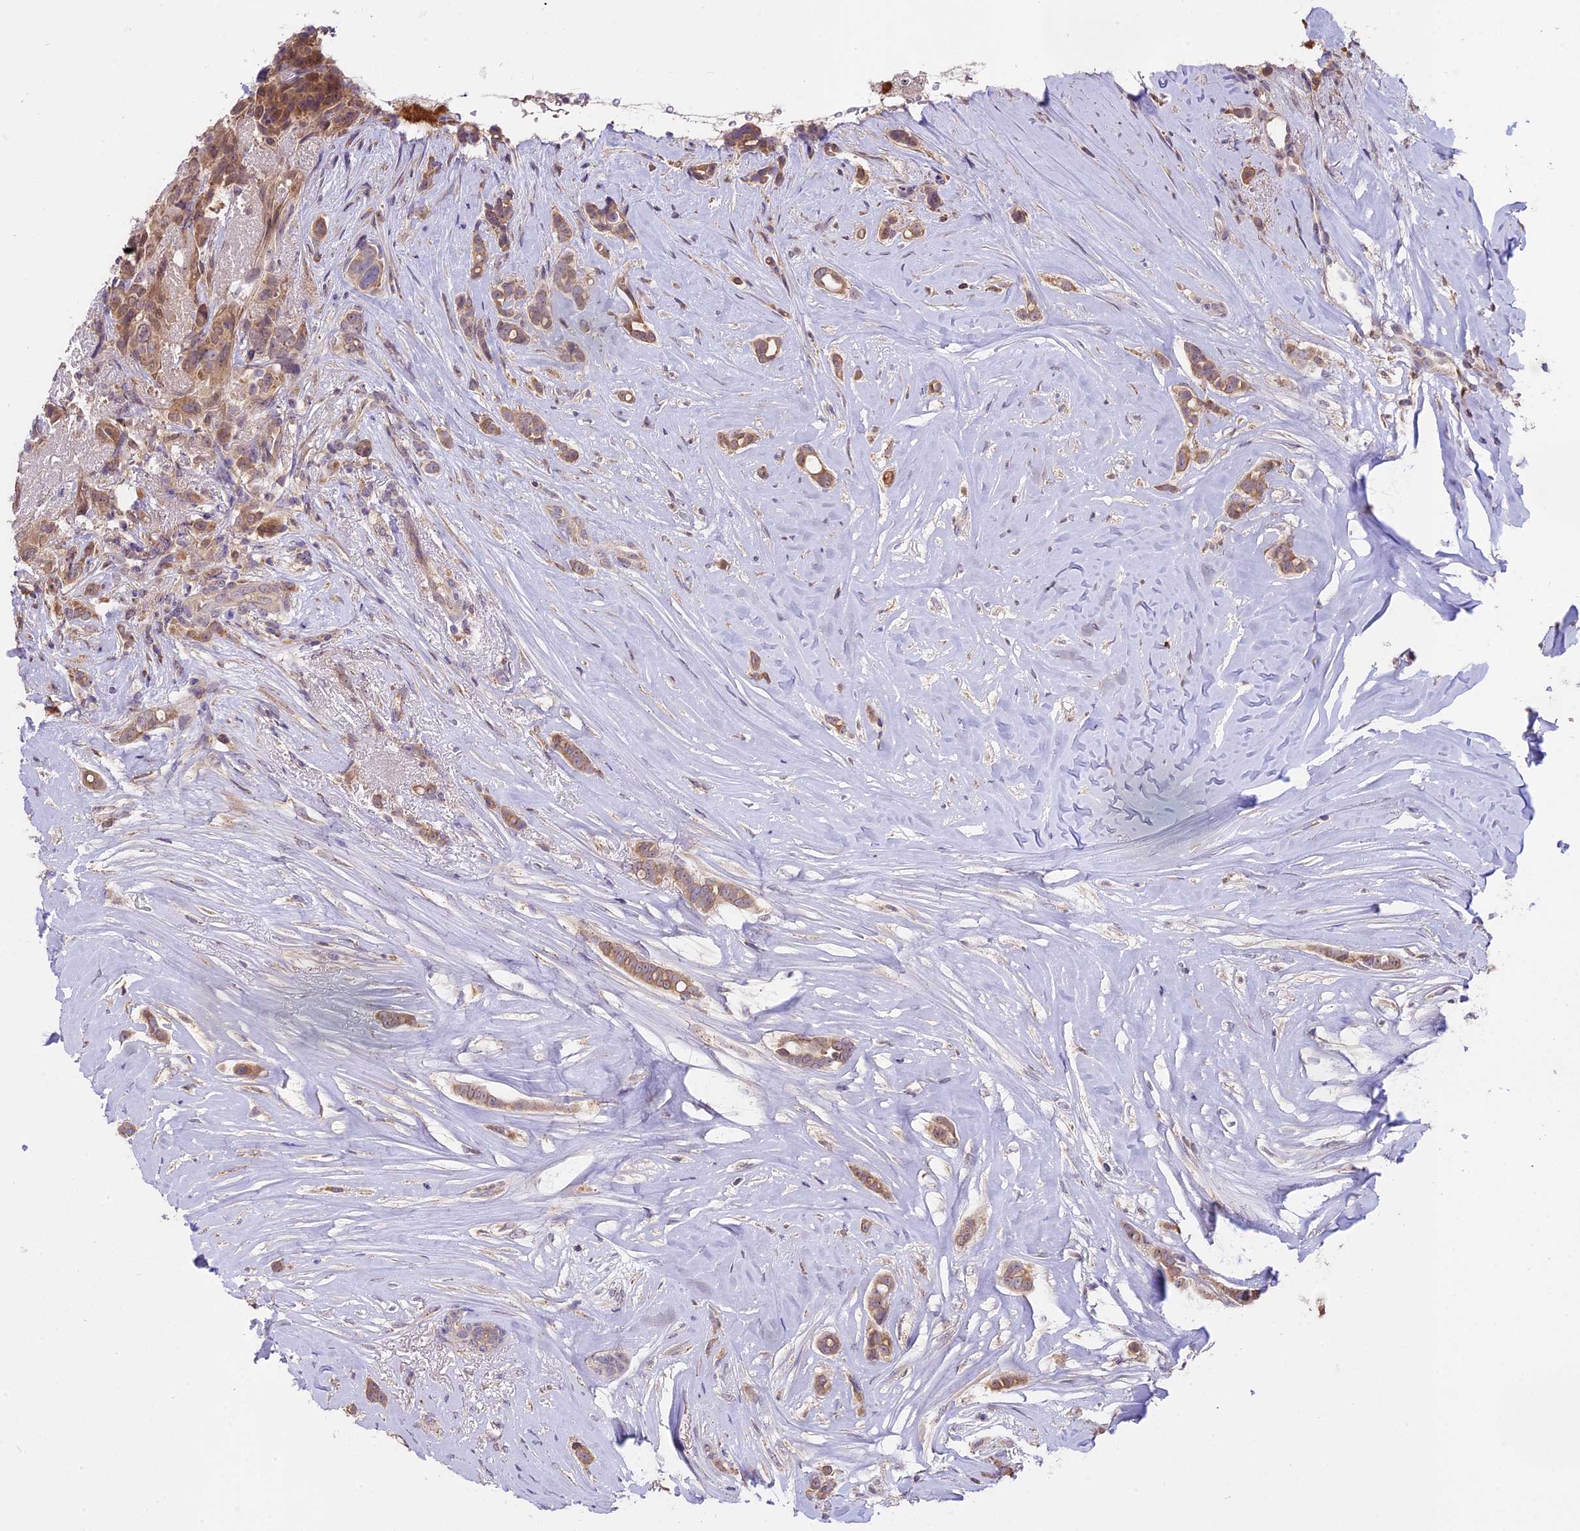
{"staining": {"intensity": "moderate", "quantity": ">75%", "location": "cytoplasmic/membranous"}, "tissue": "breast cancer", "cell_type": "Tumor cells", "image_type": "cancer", "snomed": [{"axis": "morphology", "description": "Lobular carcinoma"}, {"axis": "topography", "description": "Breast"}], "caption": "This micrograph exhibits IHC staining of human breast cancer (lobular carcinoma), with medium moderate cytoplasmic/membranous staining in approximately >75% of tumor cells.", "gene": "MEMO1", "patient": {"sex": "female", "age": 51}}